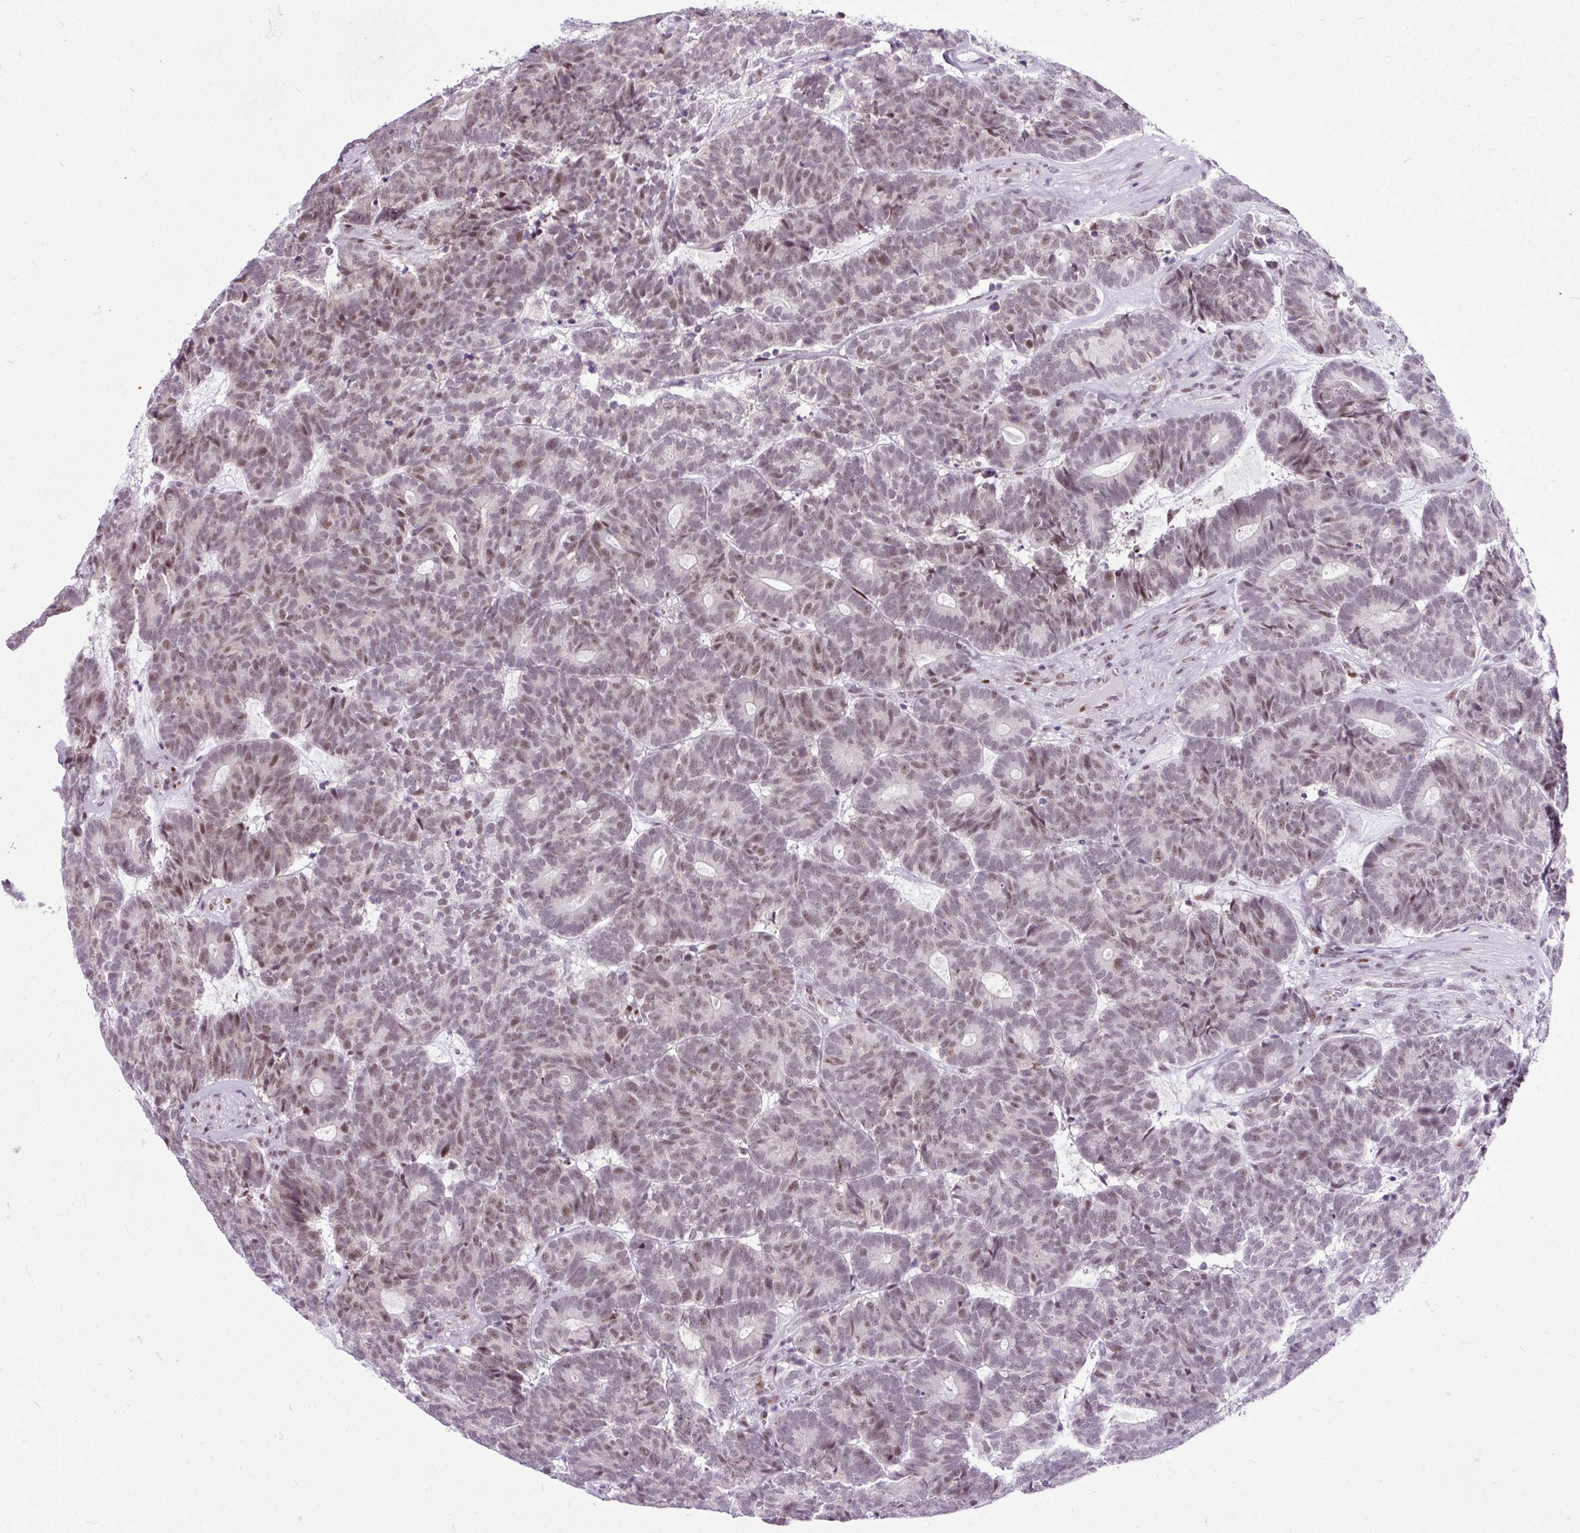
{"staining": {"intensity": "moderate", "quantity": "25%-75%", "location": "nuclear"}, "tissue": "head and neck cancer", "cell_type": "Tumor cells", "image_type": "cancer", "snomed": [{"axis": "morphology", "description": "Adenocarcinoma, NOS"}, {"axis": "topography", "description": "Head-Neck"}], "caption": "DAB (3,3'-diaminobenzidine) immunohistochemical staining of head and neck cancer (adenocarcinoma) displays moderate nuclear protein staining in approximately 25%-75% of tumor cells.", "gene": "CLK2", "patient": {"sex": "female", "age": 81}}